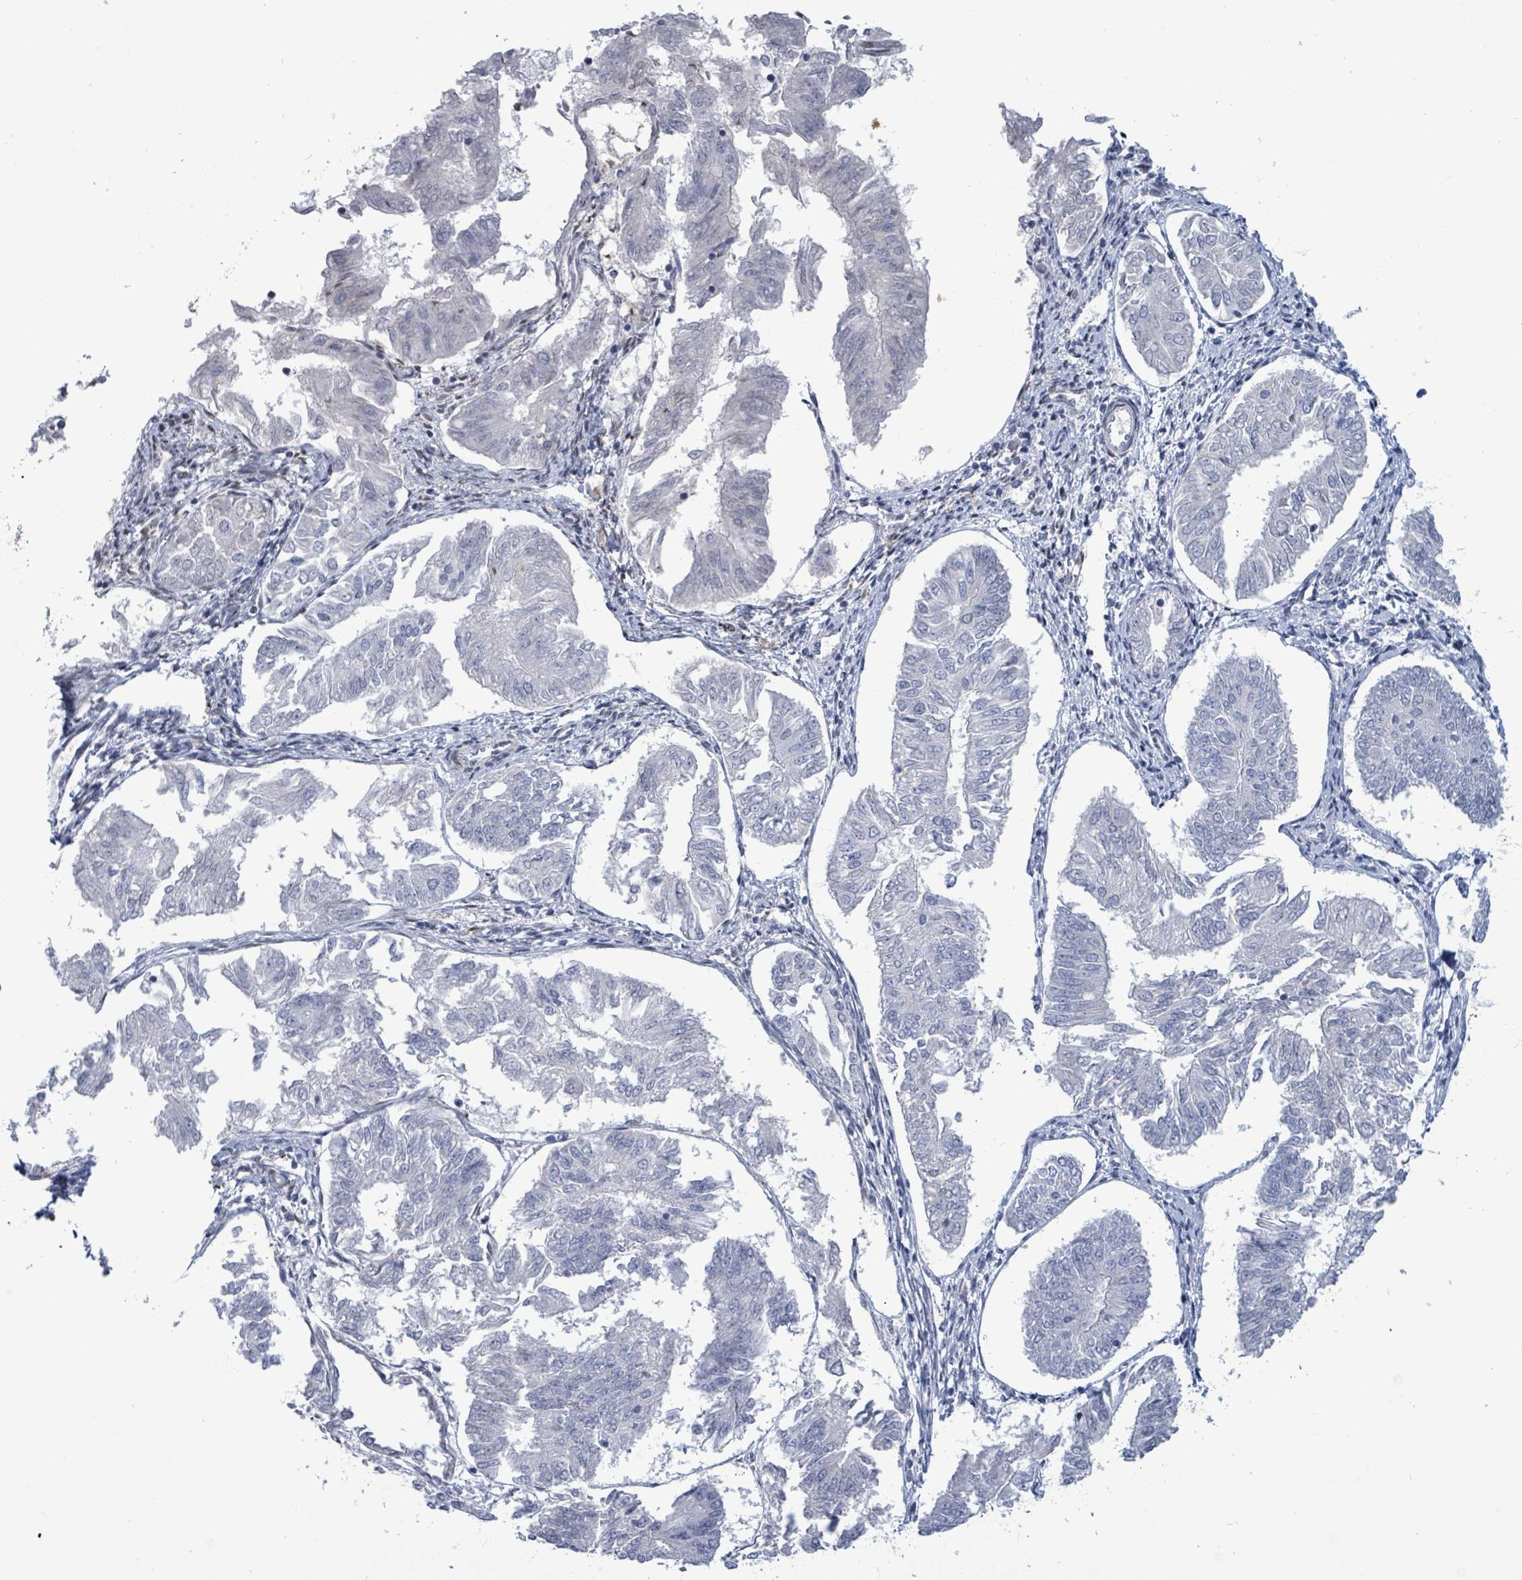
{"staining": {"intensity": "negative", "quantity": "none", "location": "none"}, "tissue": "endometrial cancer", "cell_type": "Tumor cells", "image_type": "cancer", "snomed": [{"axis": "morphology", "description": "Adenocarcinoma, NOS"}, {"axis": "topography", "description": "Endometrium"}], "caption": "Histopathology image shows no protein staining in tumor cells of adenocarcinoma (endometrial) tissue. Brightfield microscopy of immunohistochemistry stained with DAB (brown) and hematoxylin (blue), captured at high magnification.", "gene": "NTN3", "patient": {"sex": "female", "age": 58}}